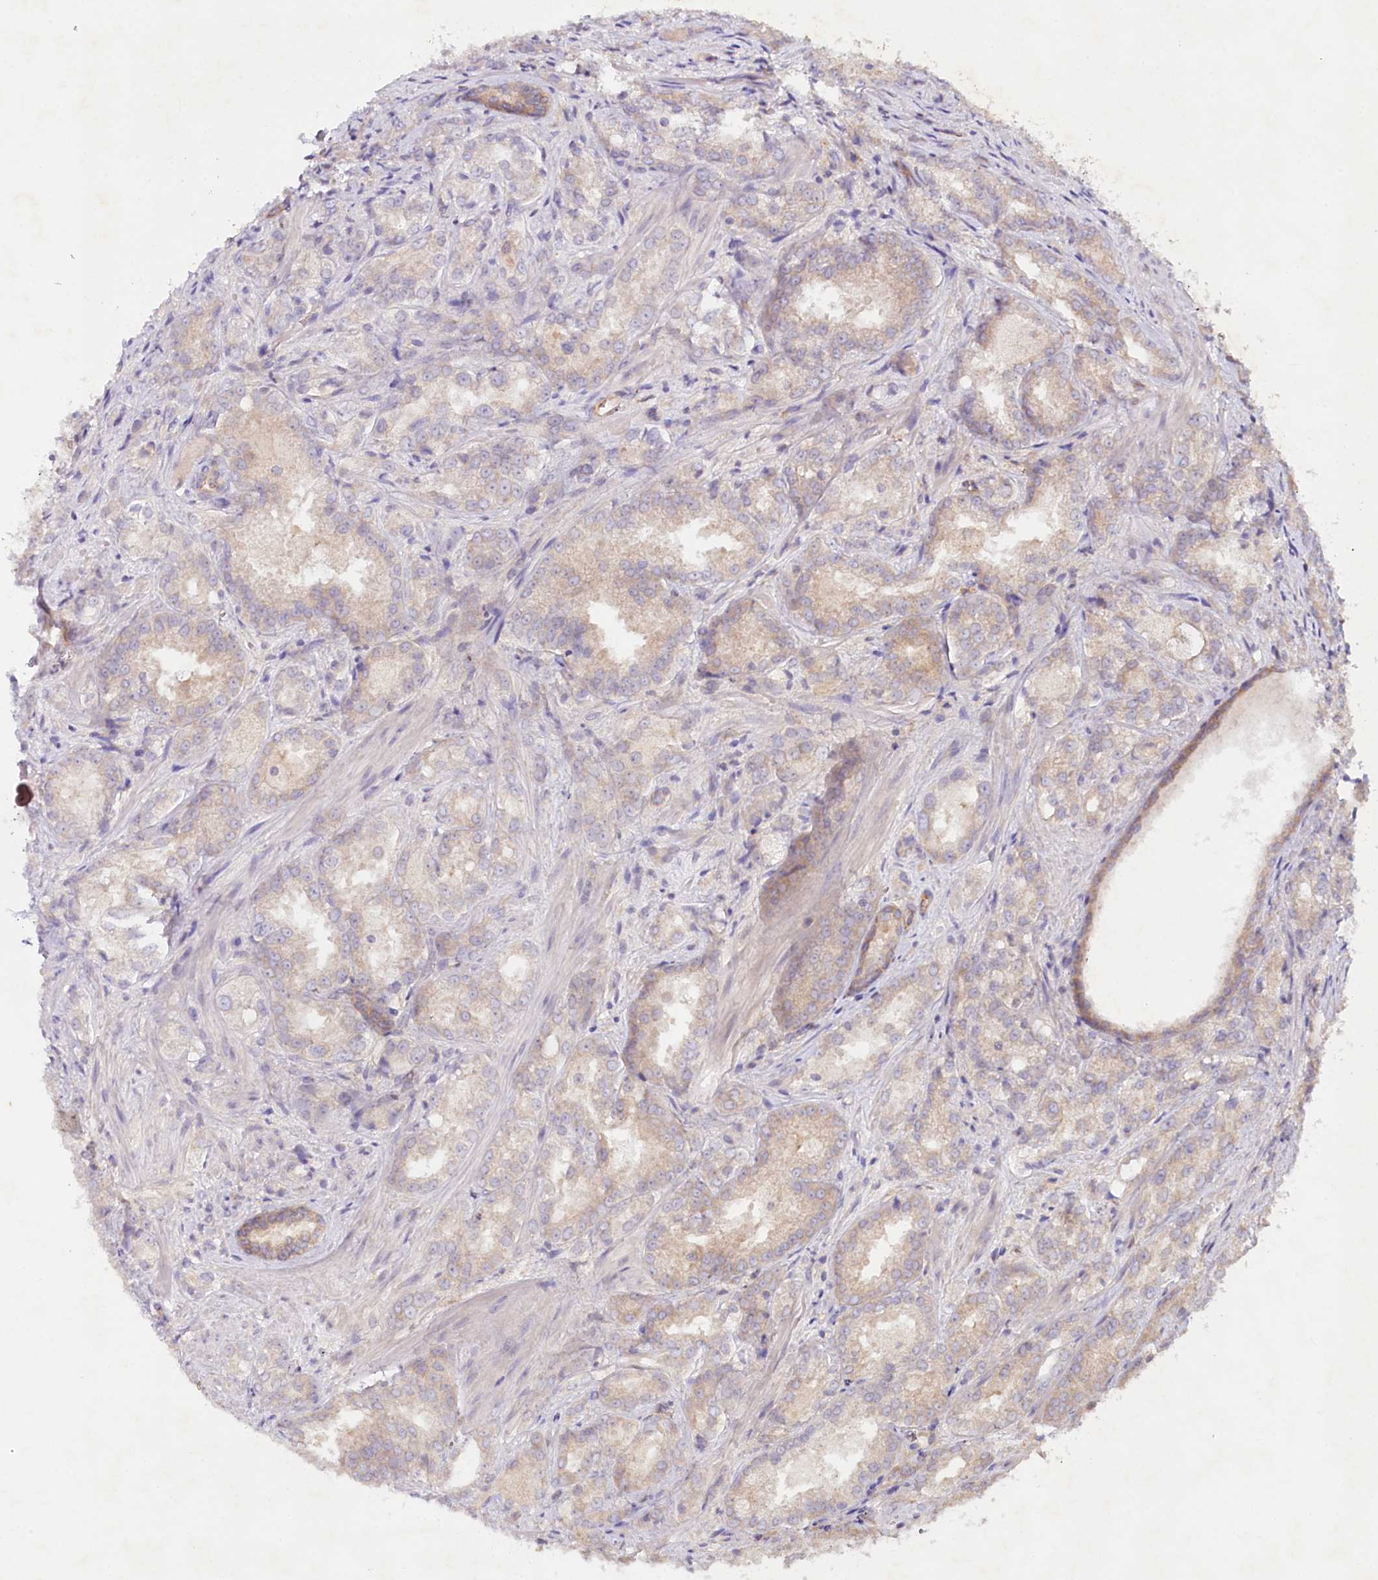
{"staining": {"intensity": "negative", "quantity": "none", "location": "none"}, "tissue": "prostate cancer", "cell_type": "Tumor cells", "image_type": "cancer", "snomed": [{"axis": "morphology", "description": "Adenocarcinoma, Low grade"}, {"axis": "topography", "description": "Prostate"}], "caption": "DAB (3,3'-diaminobenzidine) immunohistochemical staining of prostate cancer (adenocarcinoma (low-grade)) shows no significant positivity in tumor cells.", "gene": "TNIP1", "patient": {"sex": "male", "age": 47}}